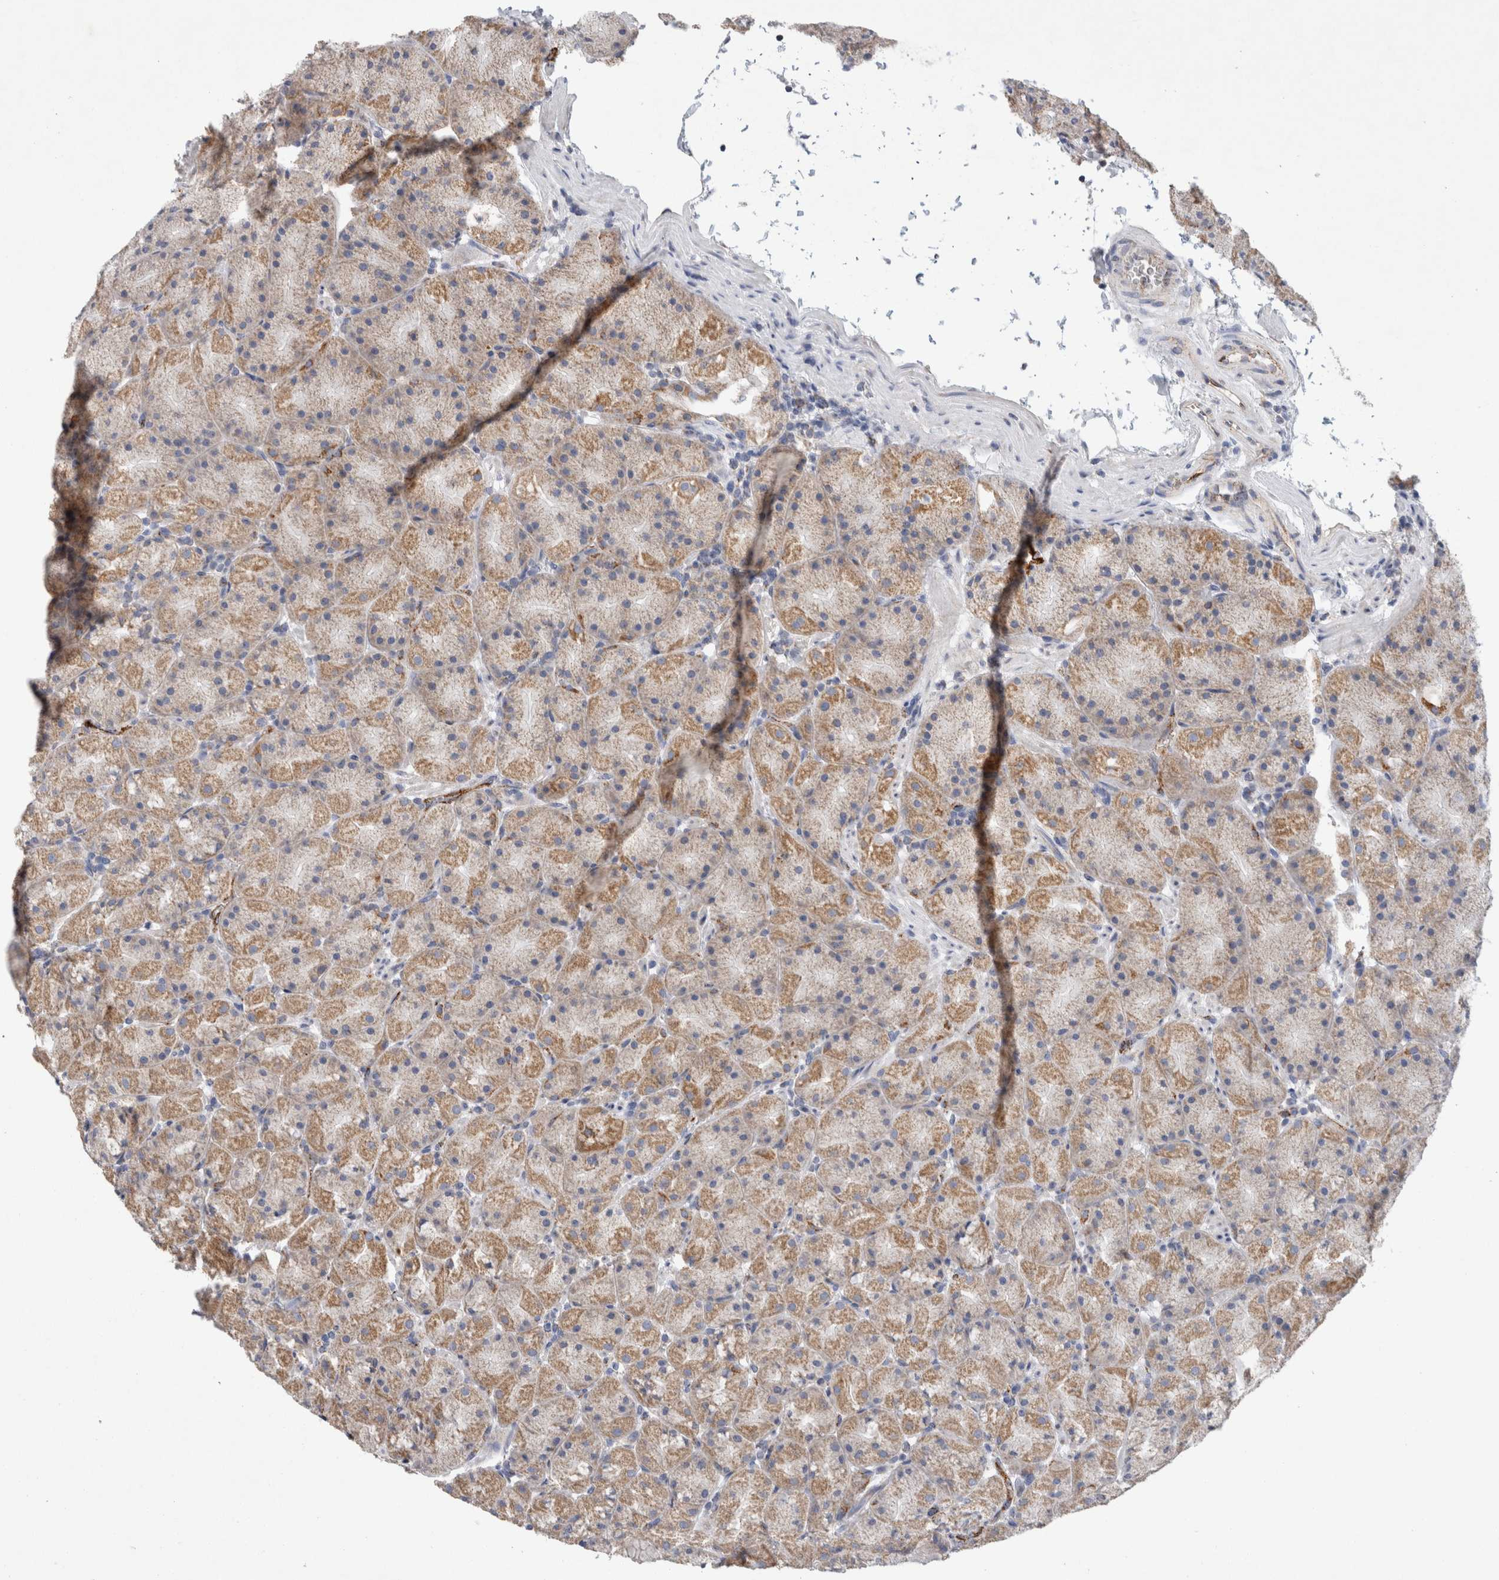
{"staining": {"intensity": "moderate", "quantity": "25%-75%", "location": "cytoplasmic/membranous"}, "tissue": "stomach", "cell_type": "Glandular cells", "image_type": "normal", "snomed": [{"axis": "morphology", "description": "Normal tissue, NOS"}, {"axis": "topography", "description": "Stomach, upper"}, {"axis": "topography", "description": "Stomach"}], "caption": "Immunohistochemical staining of unremarkable stomach reveals 25%-75% levels of moderate cytoplasmic/membranous protein staining in approximately 25%-75% of glandular cells.", "gene": "IARS2", "patient": {"sex": "male", "age": 48}}